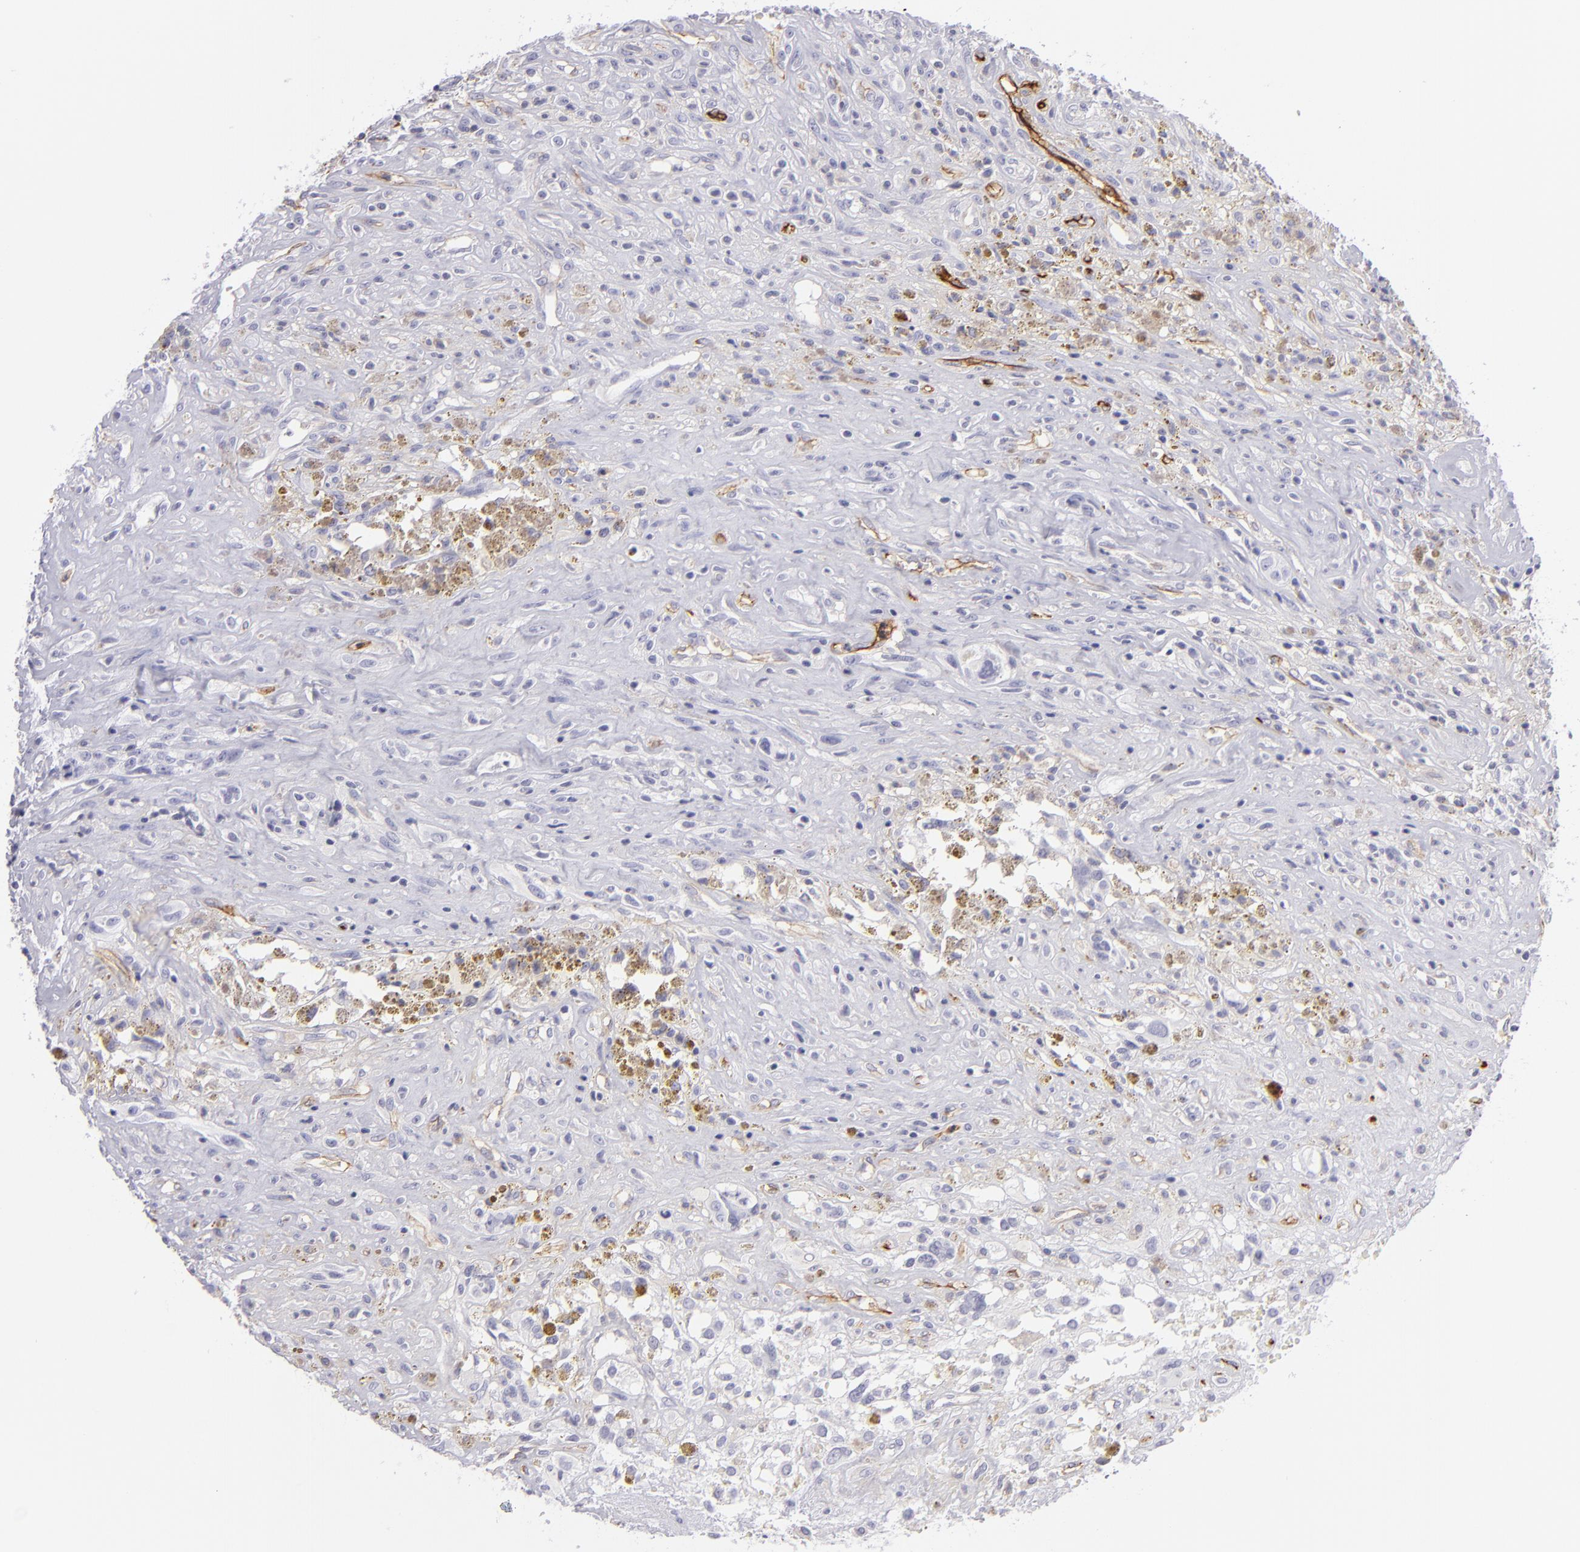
{"staining": {"intensity": "negative", "quantity": "none", "location": "none"}, "tissue": "glioma", "cell_type": "Tumor cells", "image_type": "cancer", "snomed": [{"axis": "morphology", "description": "Glioma, malignant, High grade"}, {"axis": "topography", "description": "Brain"}], "caption": "DAB (3,3'-diaminobenzidine) immunohistochemical staining of human malignant glioma (high-grade) exhibits no significant positivity in tumor cells. Nuclei are stained in blue.", "gene": "THBD", "patient": {"sex": "male", "age": 66}}